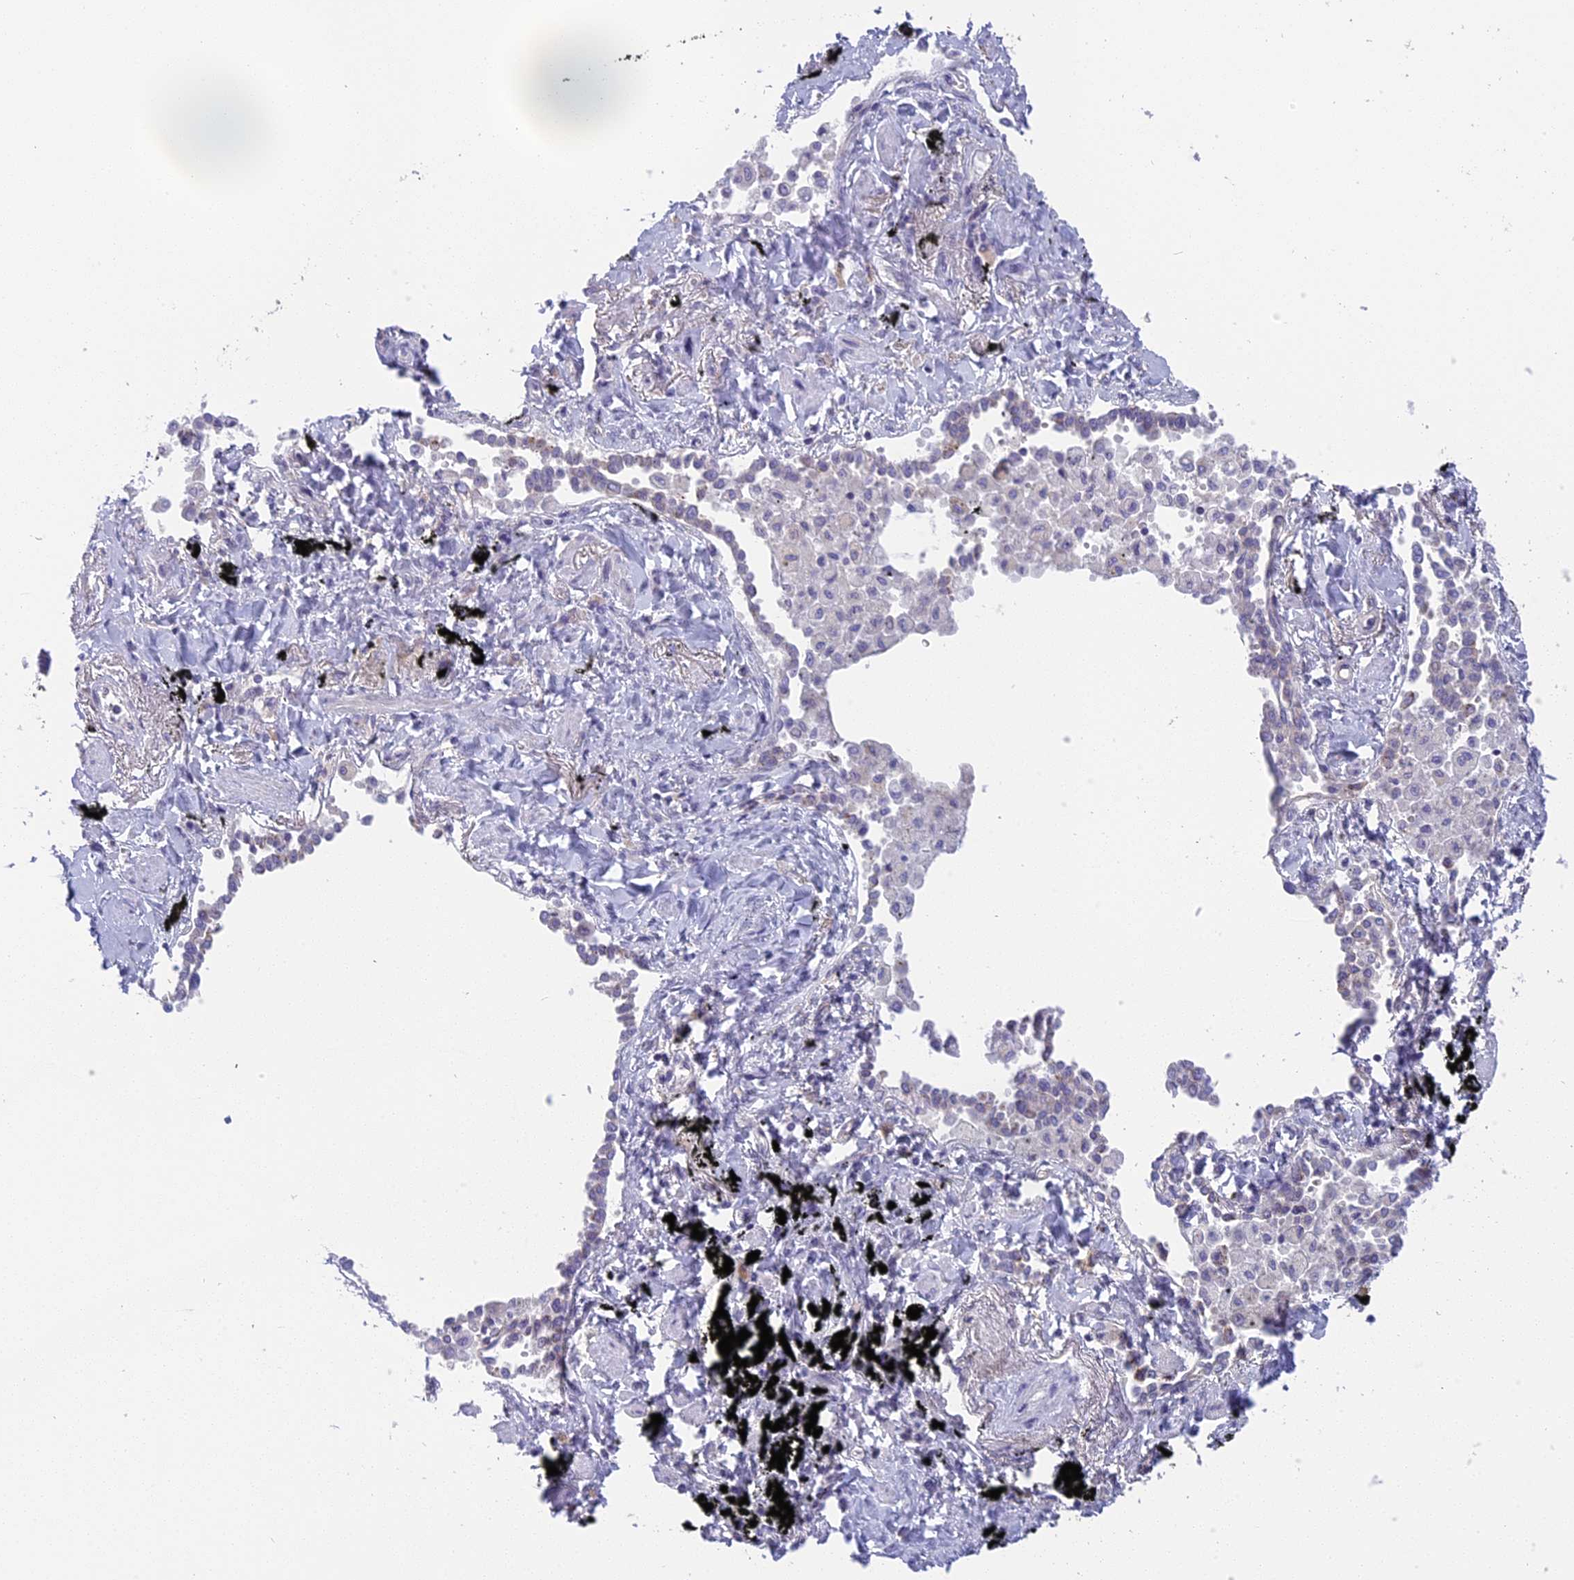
{"staining": {"intensity": "negative", "quantity": "none", "location": "none"}, "tissue": "lung cancer", "cell_type": "Tumor cells", "image_type": "cancer", "snomed": [{"axis": "morphology", "description": "Adenocarcinoma, NOS"}, {"axis": "topography", "description": "Lung"}], "caption": "This is an IHC micrograph of lung cancer. There is no positivity in tumor cells.", "gene": "ARHGEF37", "patient": {"sex": "male", "age": 67}}